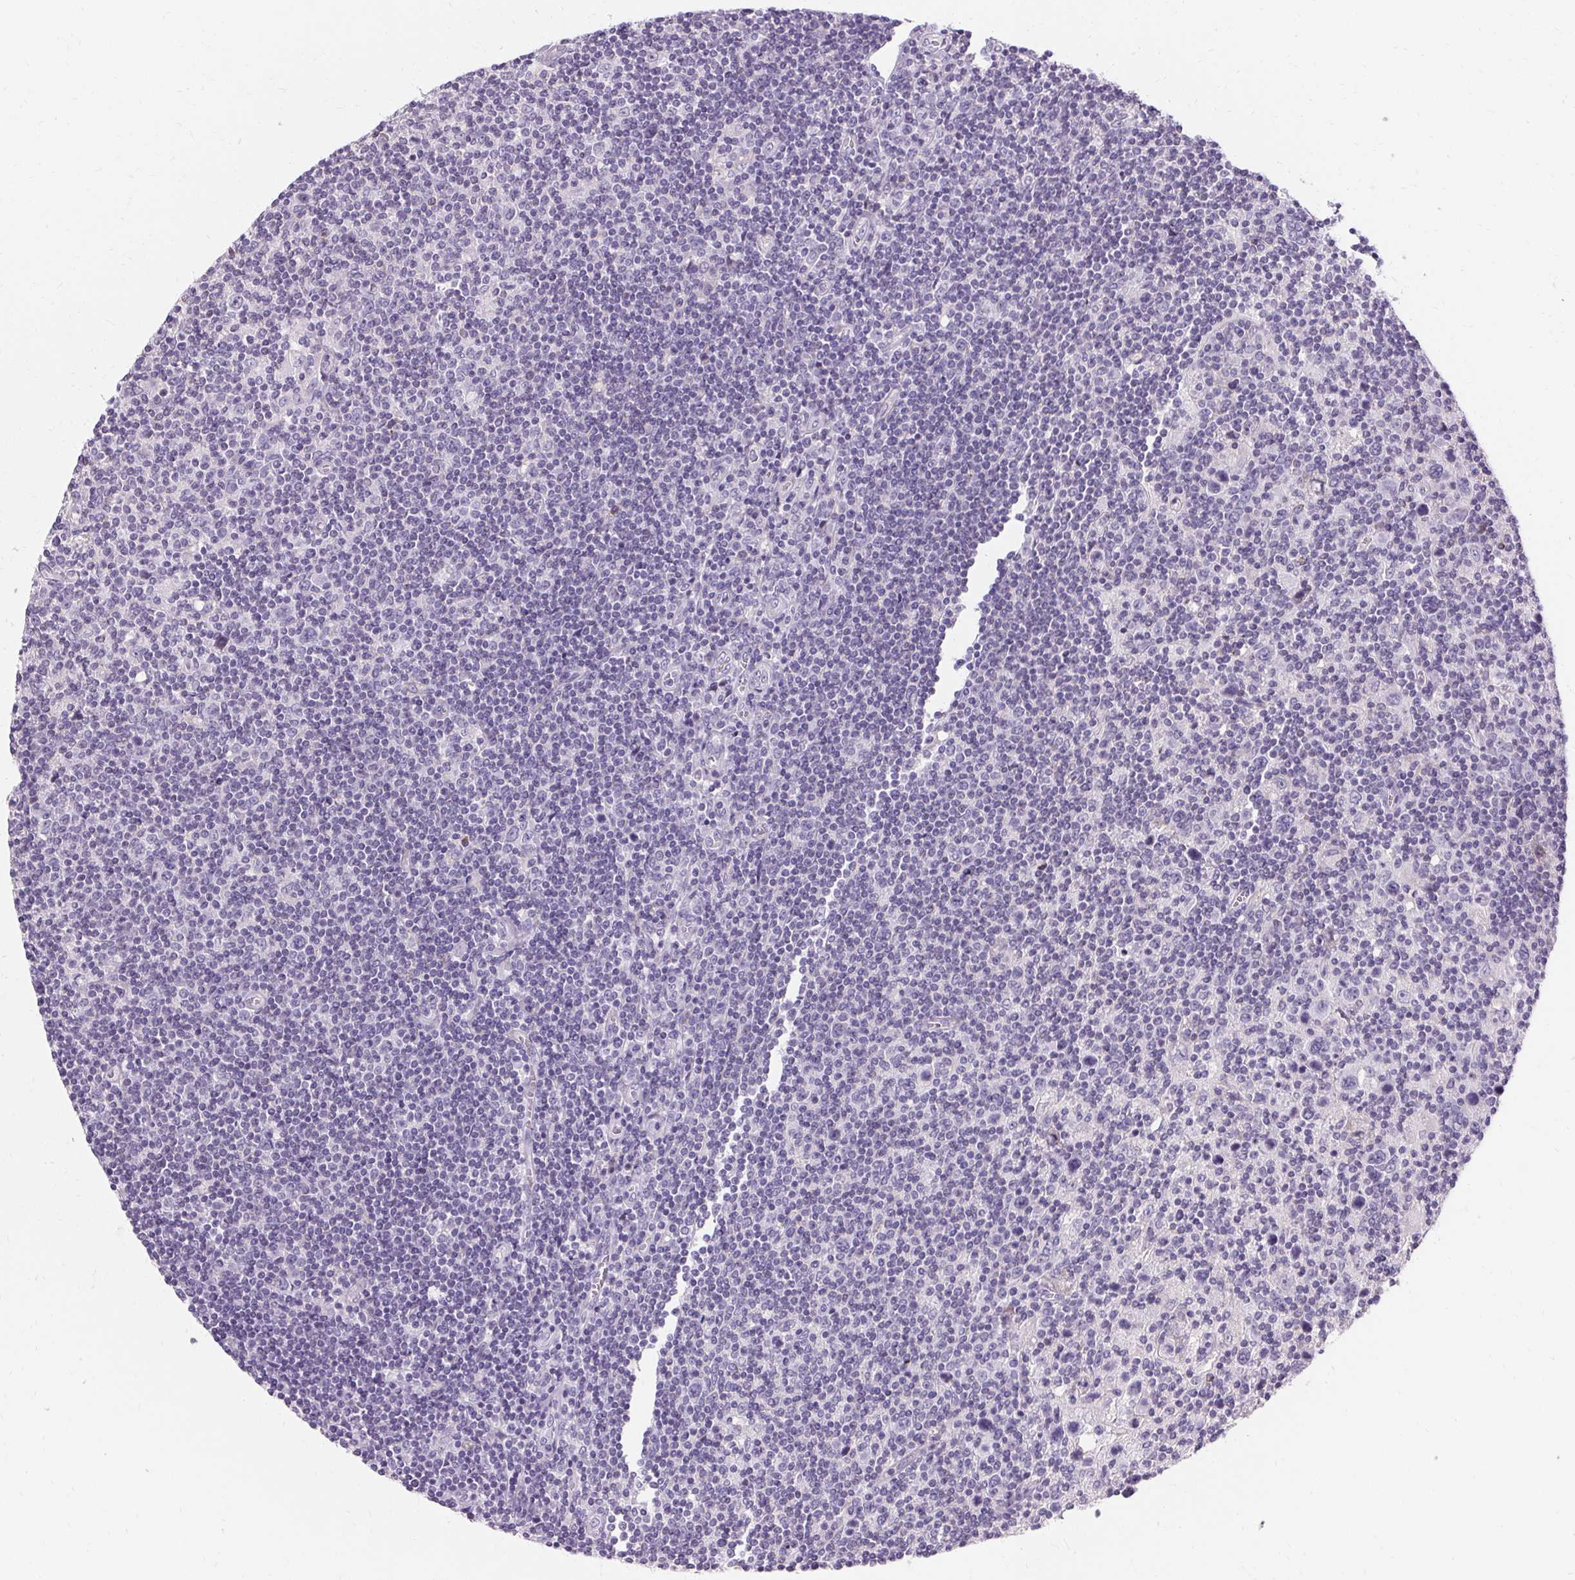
{"staining": {"intensity": "negative", "quantity": "none", "location": "none"}, "tissue": "lymphoma", "cell_type": "Tumor cells", "image_type": "cancer", "snomed": [{"axis": "morphology", "description": "Hodgkin's disease, NOS"}, {"axis": "topography", "description": "Lymph node"}], "caption": "Human Hodgkin's disease stained for a protein using immunohistochemistry displays no positivity in tumor cells.", "gene": "TRIP13", "patient": {"sex": "male", "age": 40}}